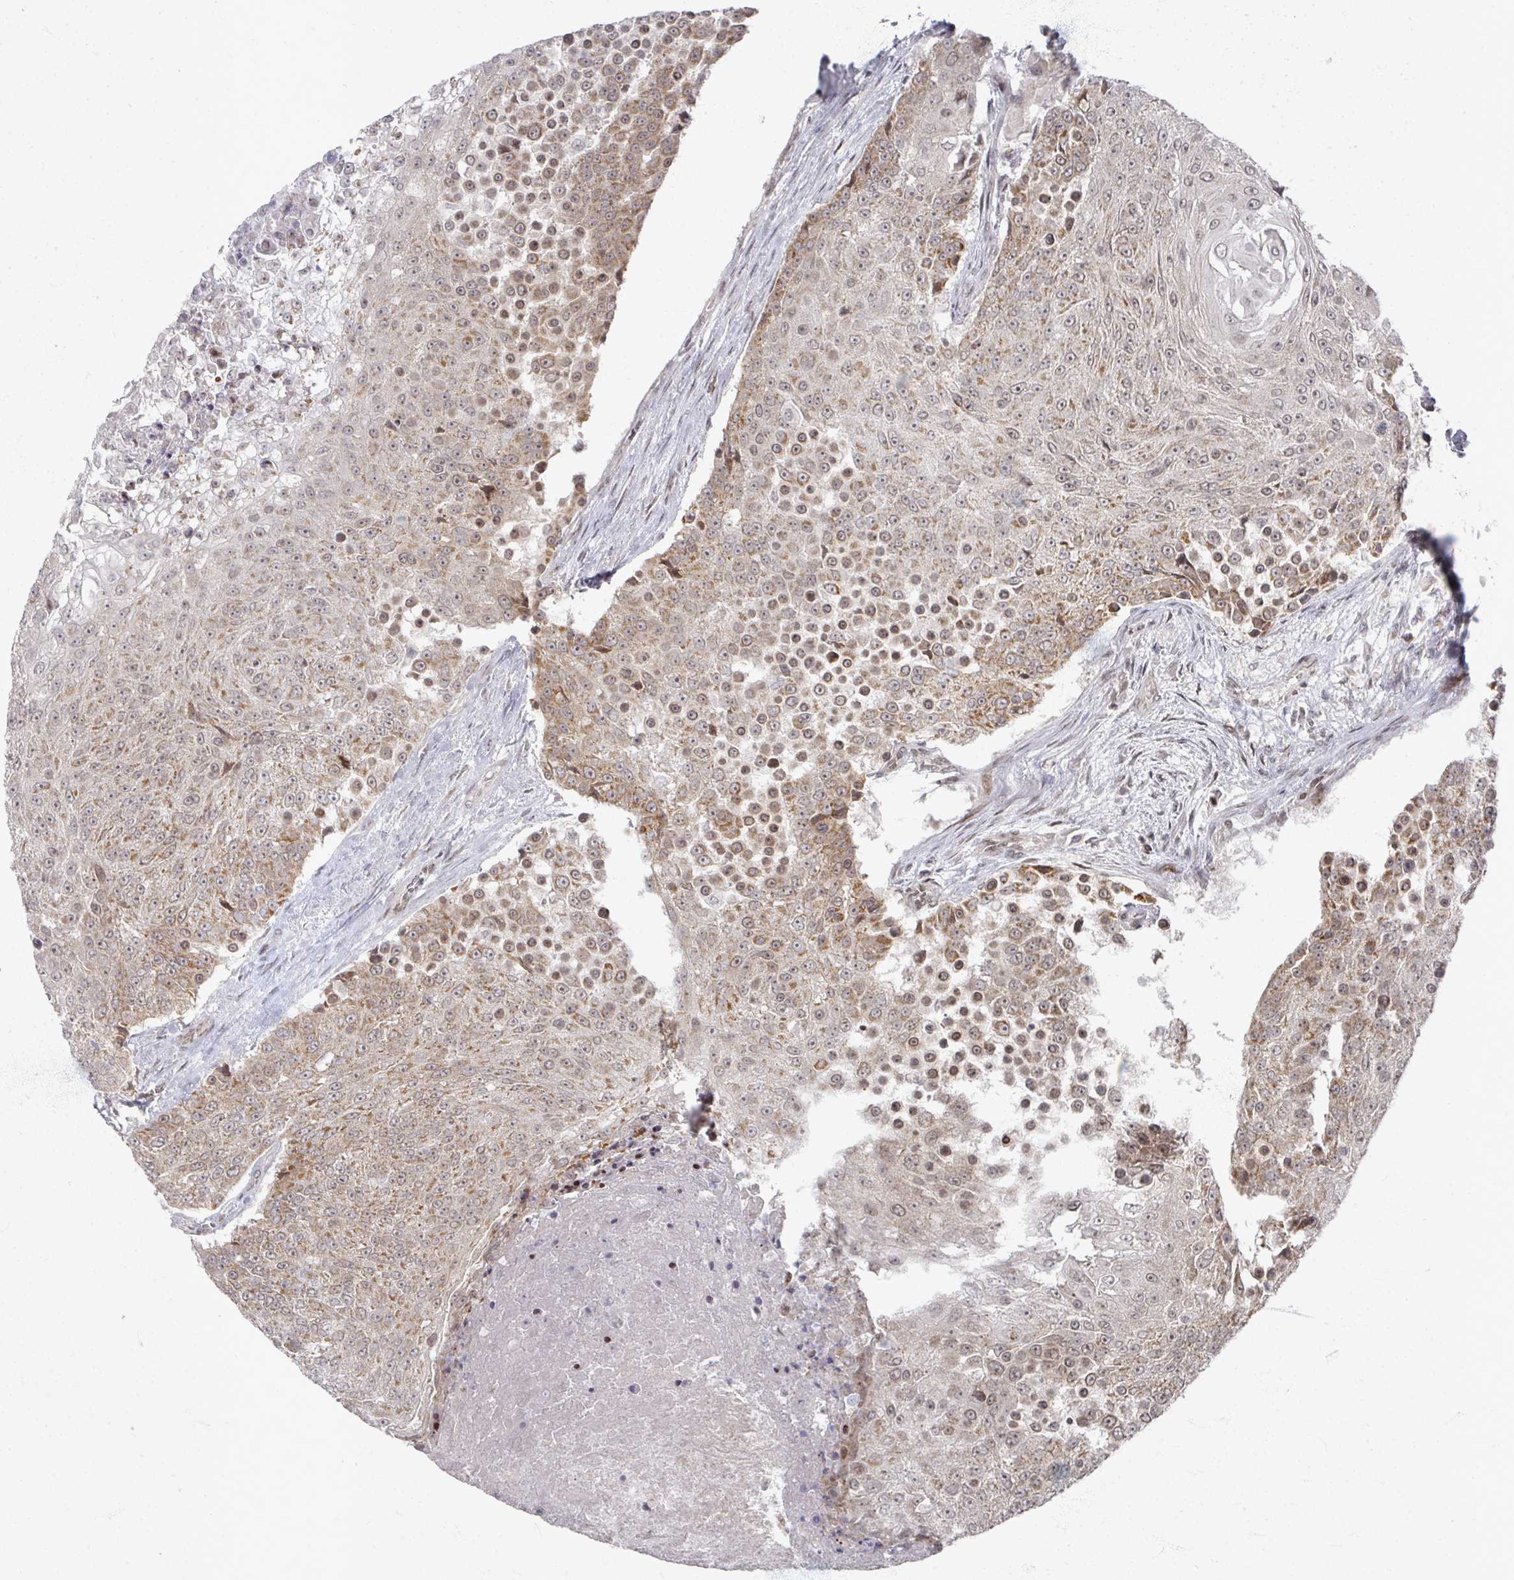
{"staining": {"intensity": "moderate", "quantity": ">75%", "location": "cytoplasmic/membranous,nuclear"}, "tissue": "urothelial cancer", "cell_type": "Tumor cells", "image_type": "cancer", "snomed": [{"axis": "morphology", "description": "Urothelial carcinoma, High grade"}, {"axis": "topography", "description": "Urinary bladder"}], "caption": "High-grade urothelial carcinoma was stained to show a protein in brown. There is medium levels of moderate cytoplasmic/membranous and nuclear positivity in about >75% of tumor cells.", "gene": "PSKH1", "patient": {"sex": "female", "age": 63}}